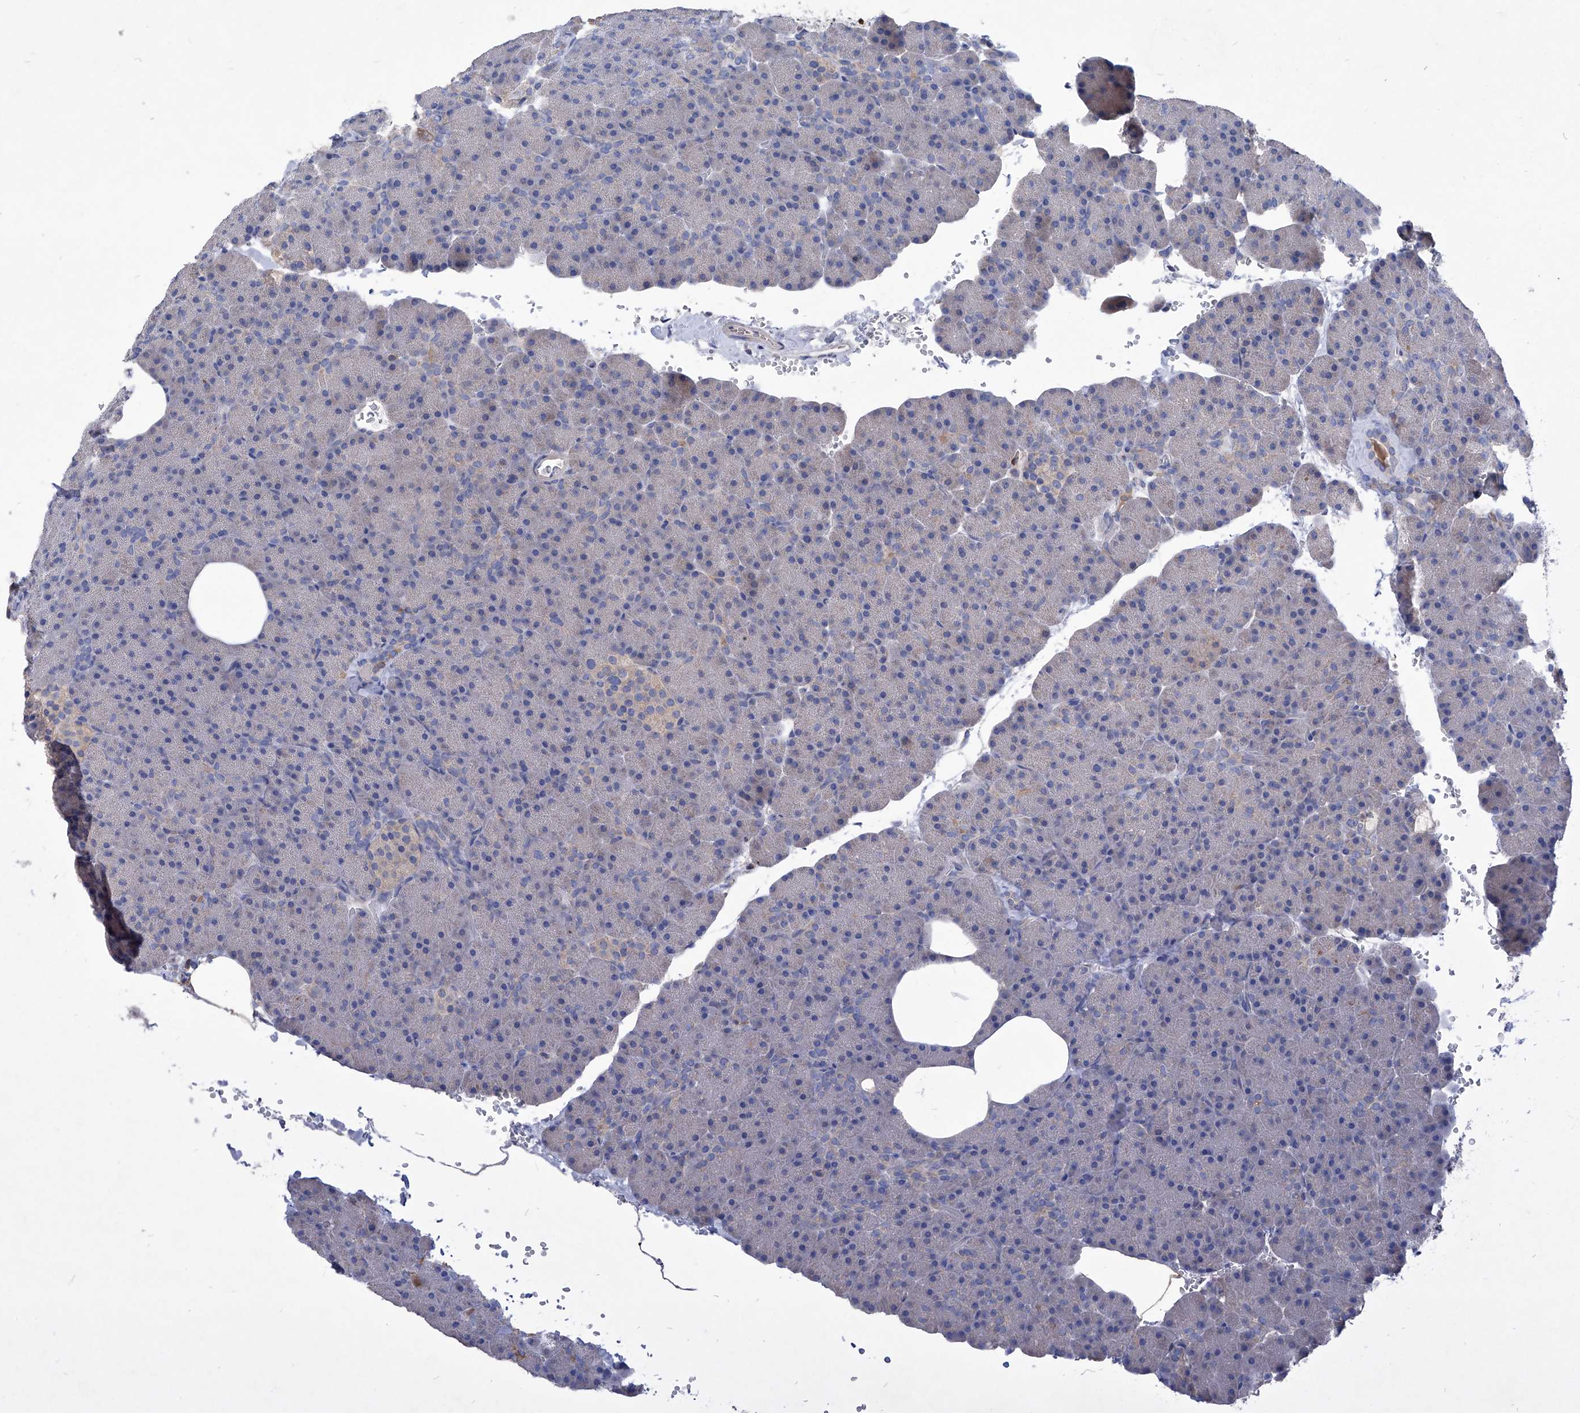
{"staining": {"intensity": "weak", "quantity": "<25%", "location": "cytoplasmic/membranous"}, "tissue": "pancreas", "cell_type": "Exocrine glandular cells", "image_type": "normal", "snomed": [{"axis": "morphology", "description": "Normal tissue, NOS"}, {"axis": "morphology", "description": "Carcinoid, malignant, NOS"}, {"axis": "topography", "description": "Pancreas"}], "caption": "DAB immunohistochemical staining of normal pancreas demonstrates no significant expression in exocrine glandular cells.", "gene": "EPHA8", "patient": {"sex": "female", "age": 35}}